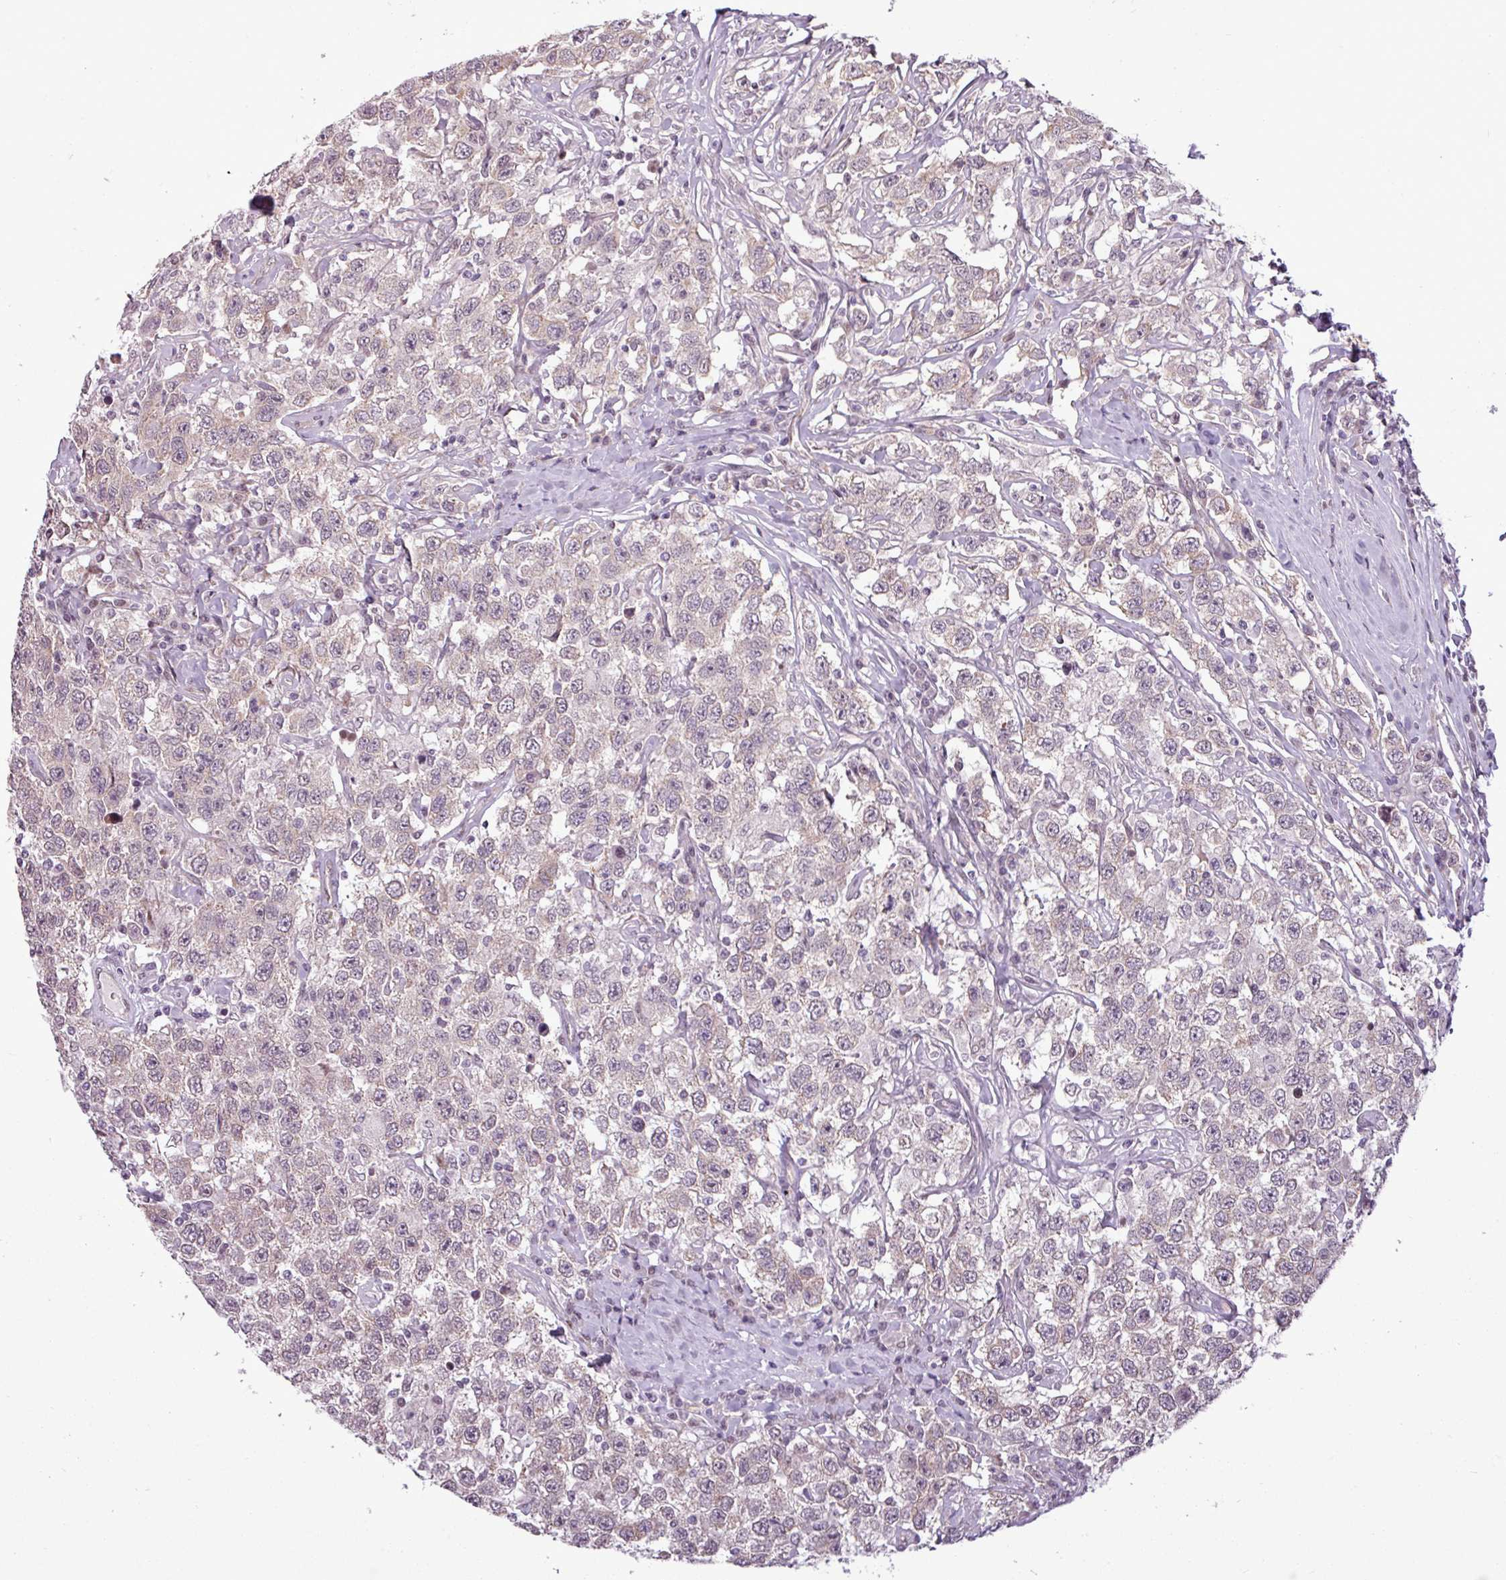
{"staining": {"intensity": "negative", "quantity": "none", "location": "none"}, "tissue": "testis cancer", "cell_type": "Tumor cells", "image_type": "cancer", "snomed": [{"axis": "morphology", "description": "Seminoma, NOS"}, {"axis": "topography", "description": "Testis"}], "caption": "Immunohistochemical staining of human testis cancer demonstrates no significant expression in tumor cells.", "gene": "GPT2", "patient": {"sex": "male", "age": 41}}